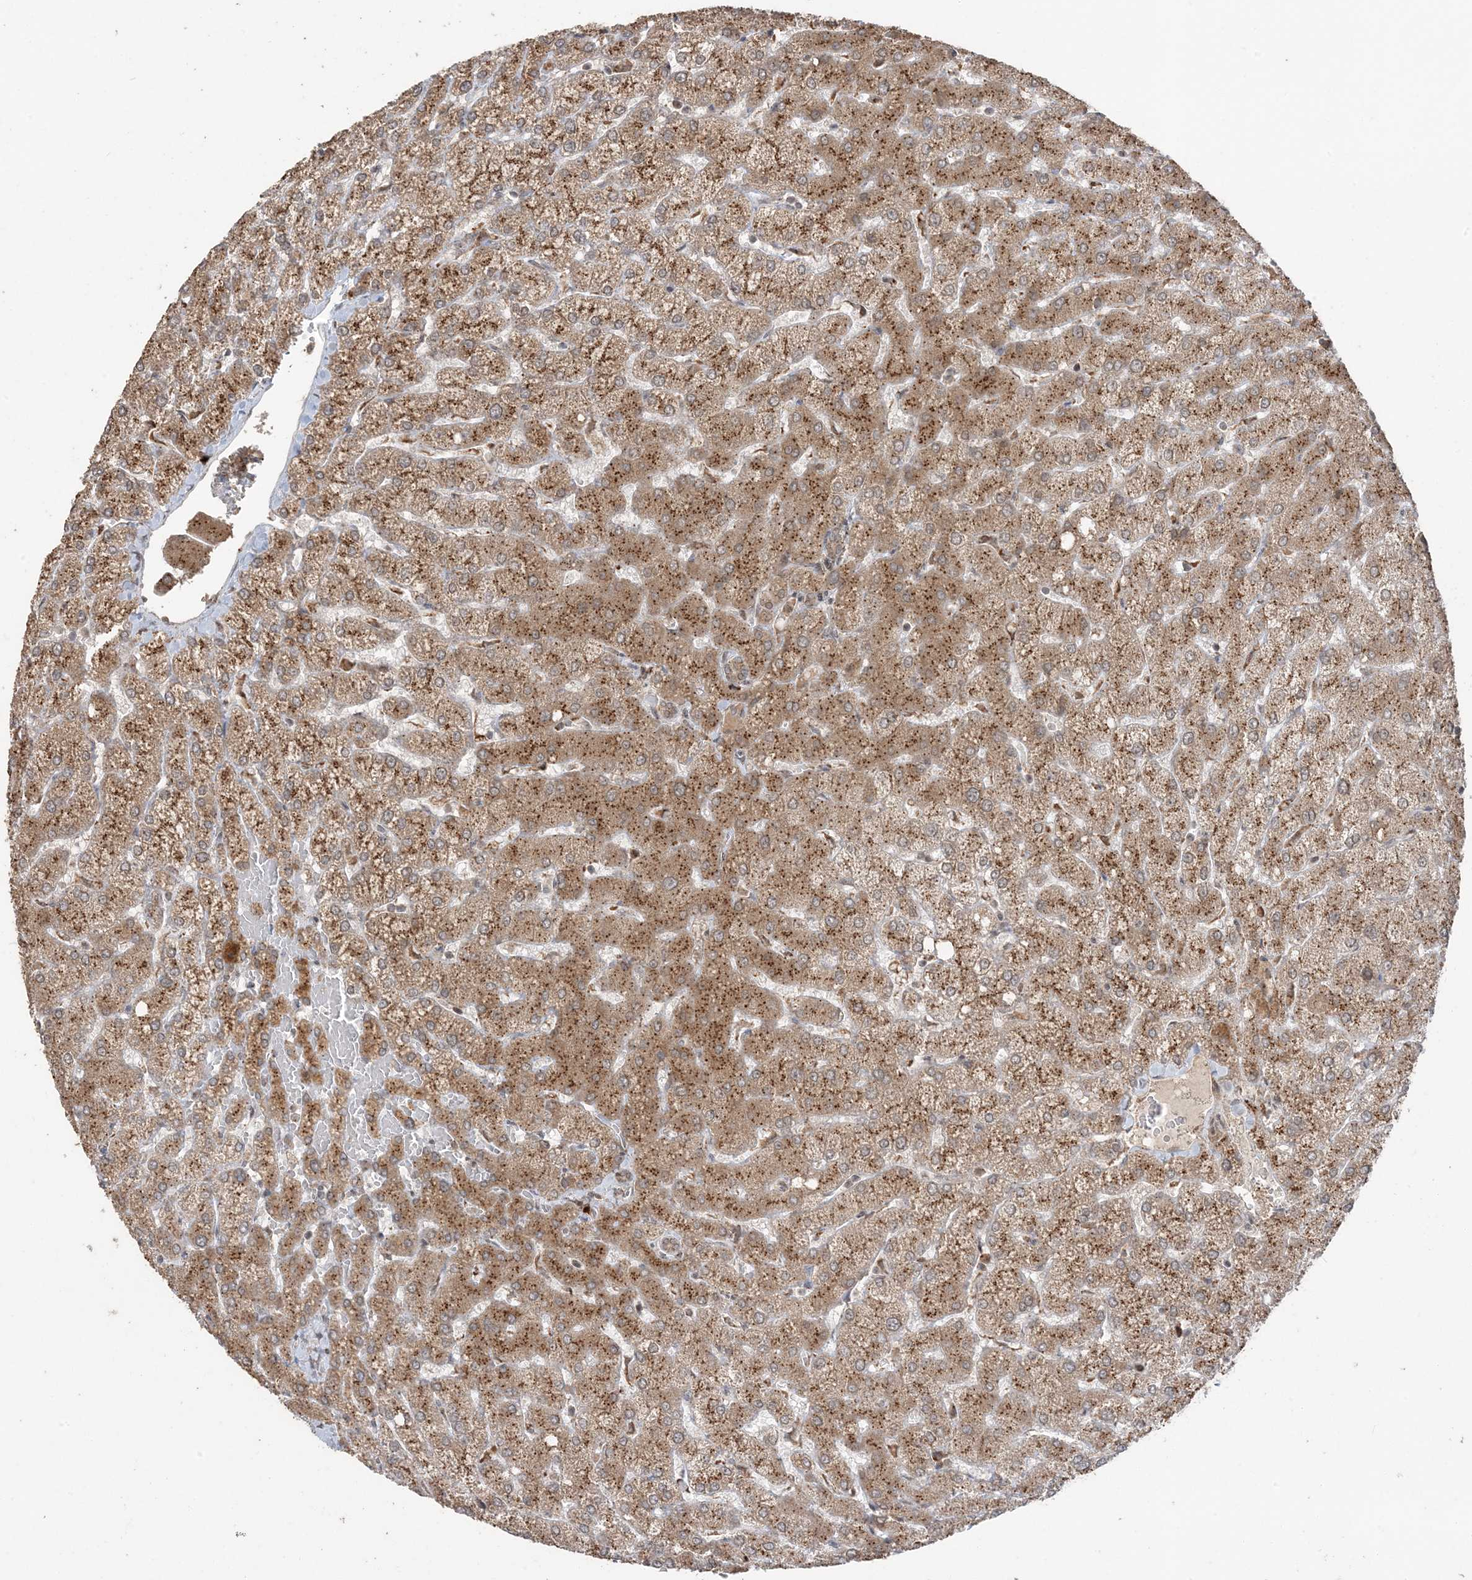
{"staining": {"intensity": "weak", "quantity": "25%-75%", "location": "cytoplasmic/membranous,nuclear"}, "tissue": "liver", "cell_type": "Cholangiocytes", "image_type": "normal", "snomed": [{"axis": "morphology", "description": "Normal tissue, NOS"}, {"axis": "topography", "description": "Liver"}], "caption": "Liver stained for a protein (brown) reveals weak cytoplasmic/membranous,nuclear positive positivity in about 25%-75% of cholangiocytes.", "gene": "RER1", "patient": {"sex": "female", "age": 54}}